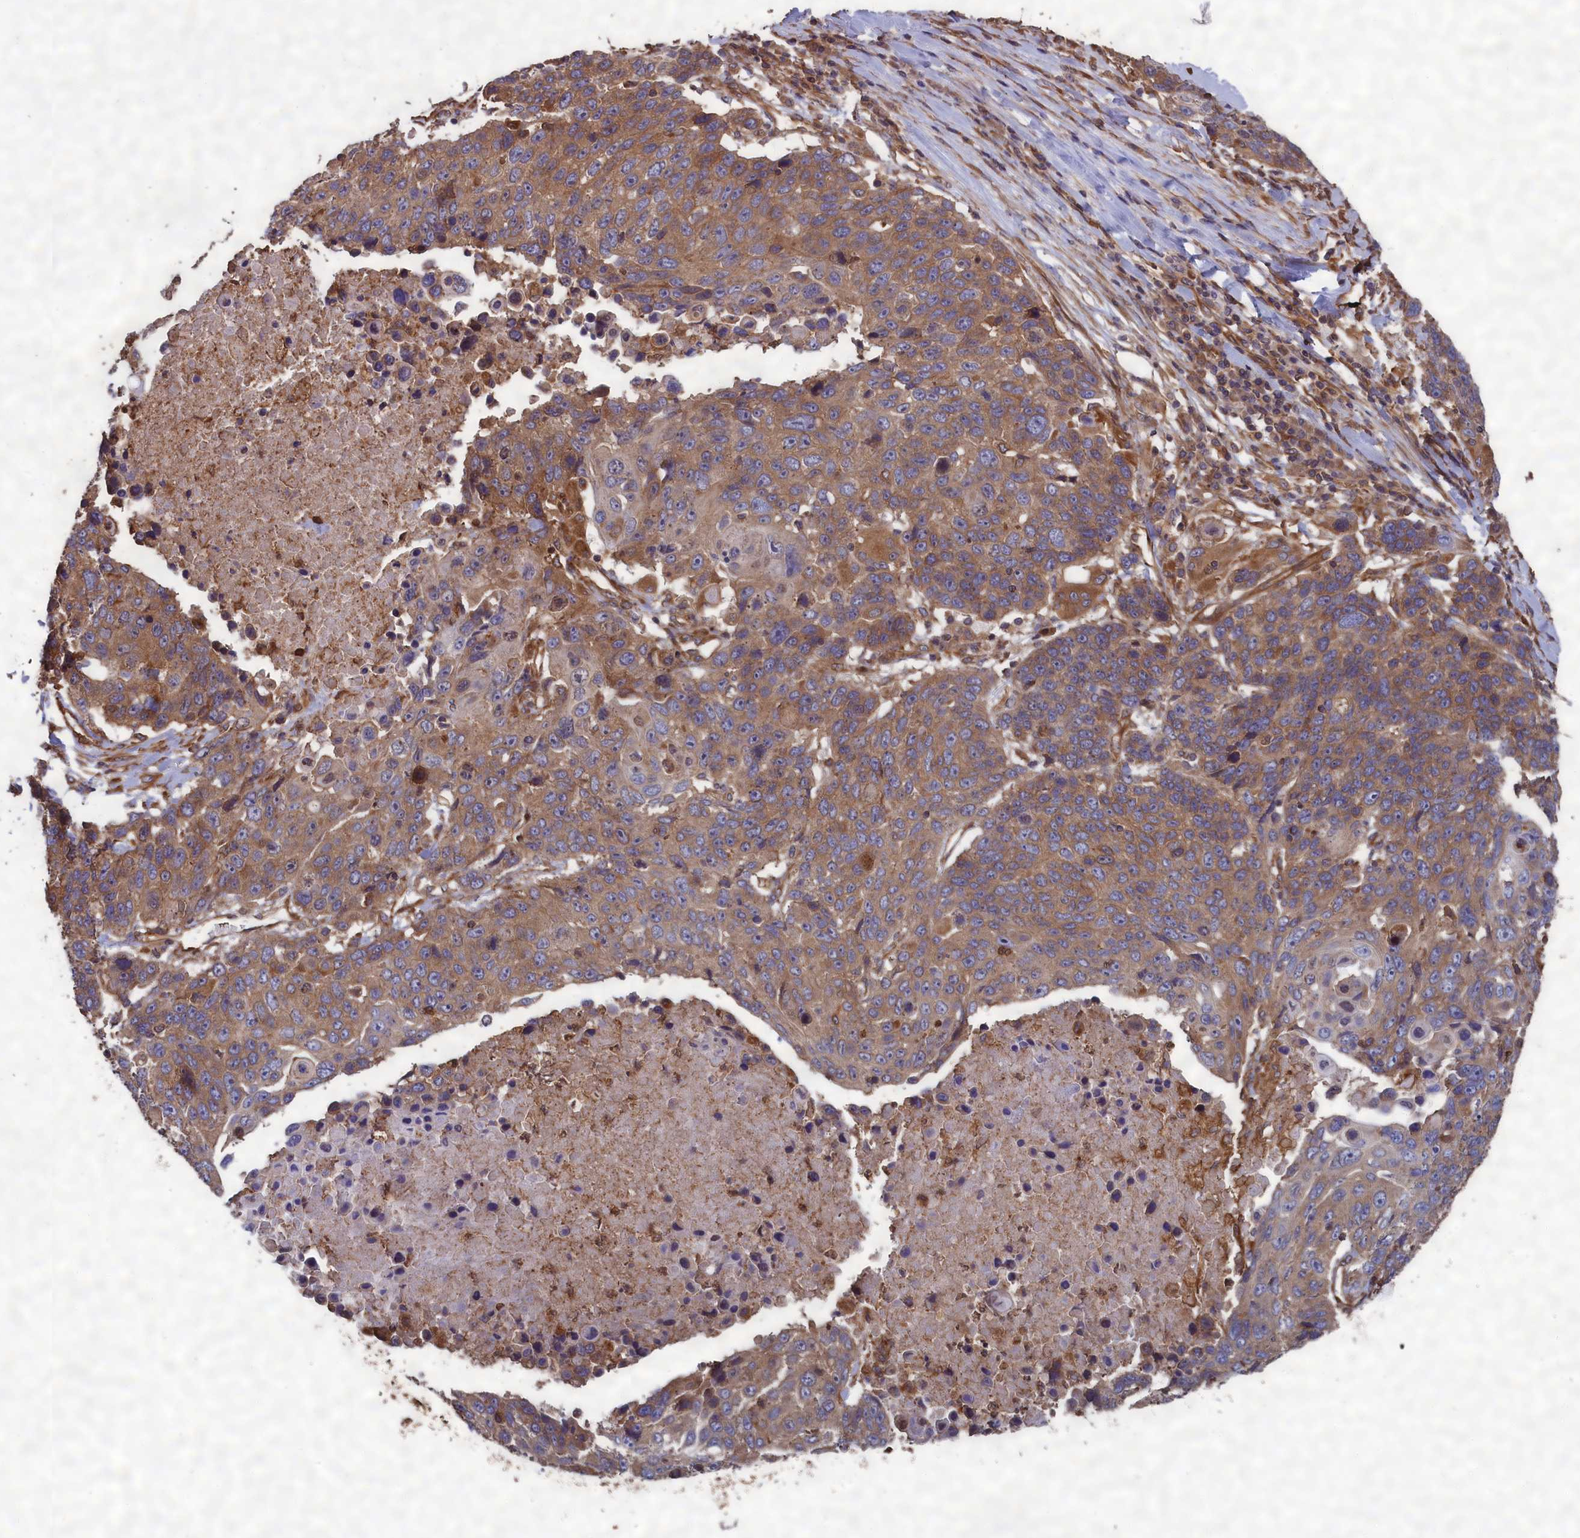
{"staining": {"intensity": "moderate", "quantity": "25%-75%", "location": "cytoplasmic/membranous"}, "tissue": "lung cancer", "cell_type": "Tumor cells", "image_type": "cancer", "snomed": [{"axis": "morphology", "description": "Squamous cell carcinoma, NOS"}, {"axis": "topography", "description": "Lung"}], "caption": "Moderate cytoplasmic/membranous staining for a protein is appreciated in approximately 25%-75% of tumor cells of lung cancer (squamous cell carcinoma) using immunohistochemistry (IHC).", "gene": "CCDC124", "patient": {"sex": "male", "age": 66}}